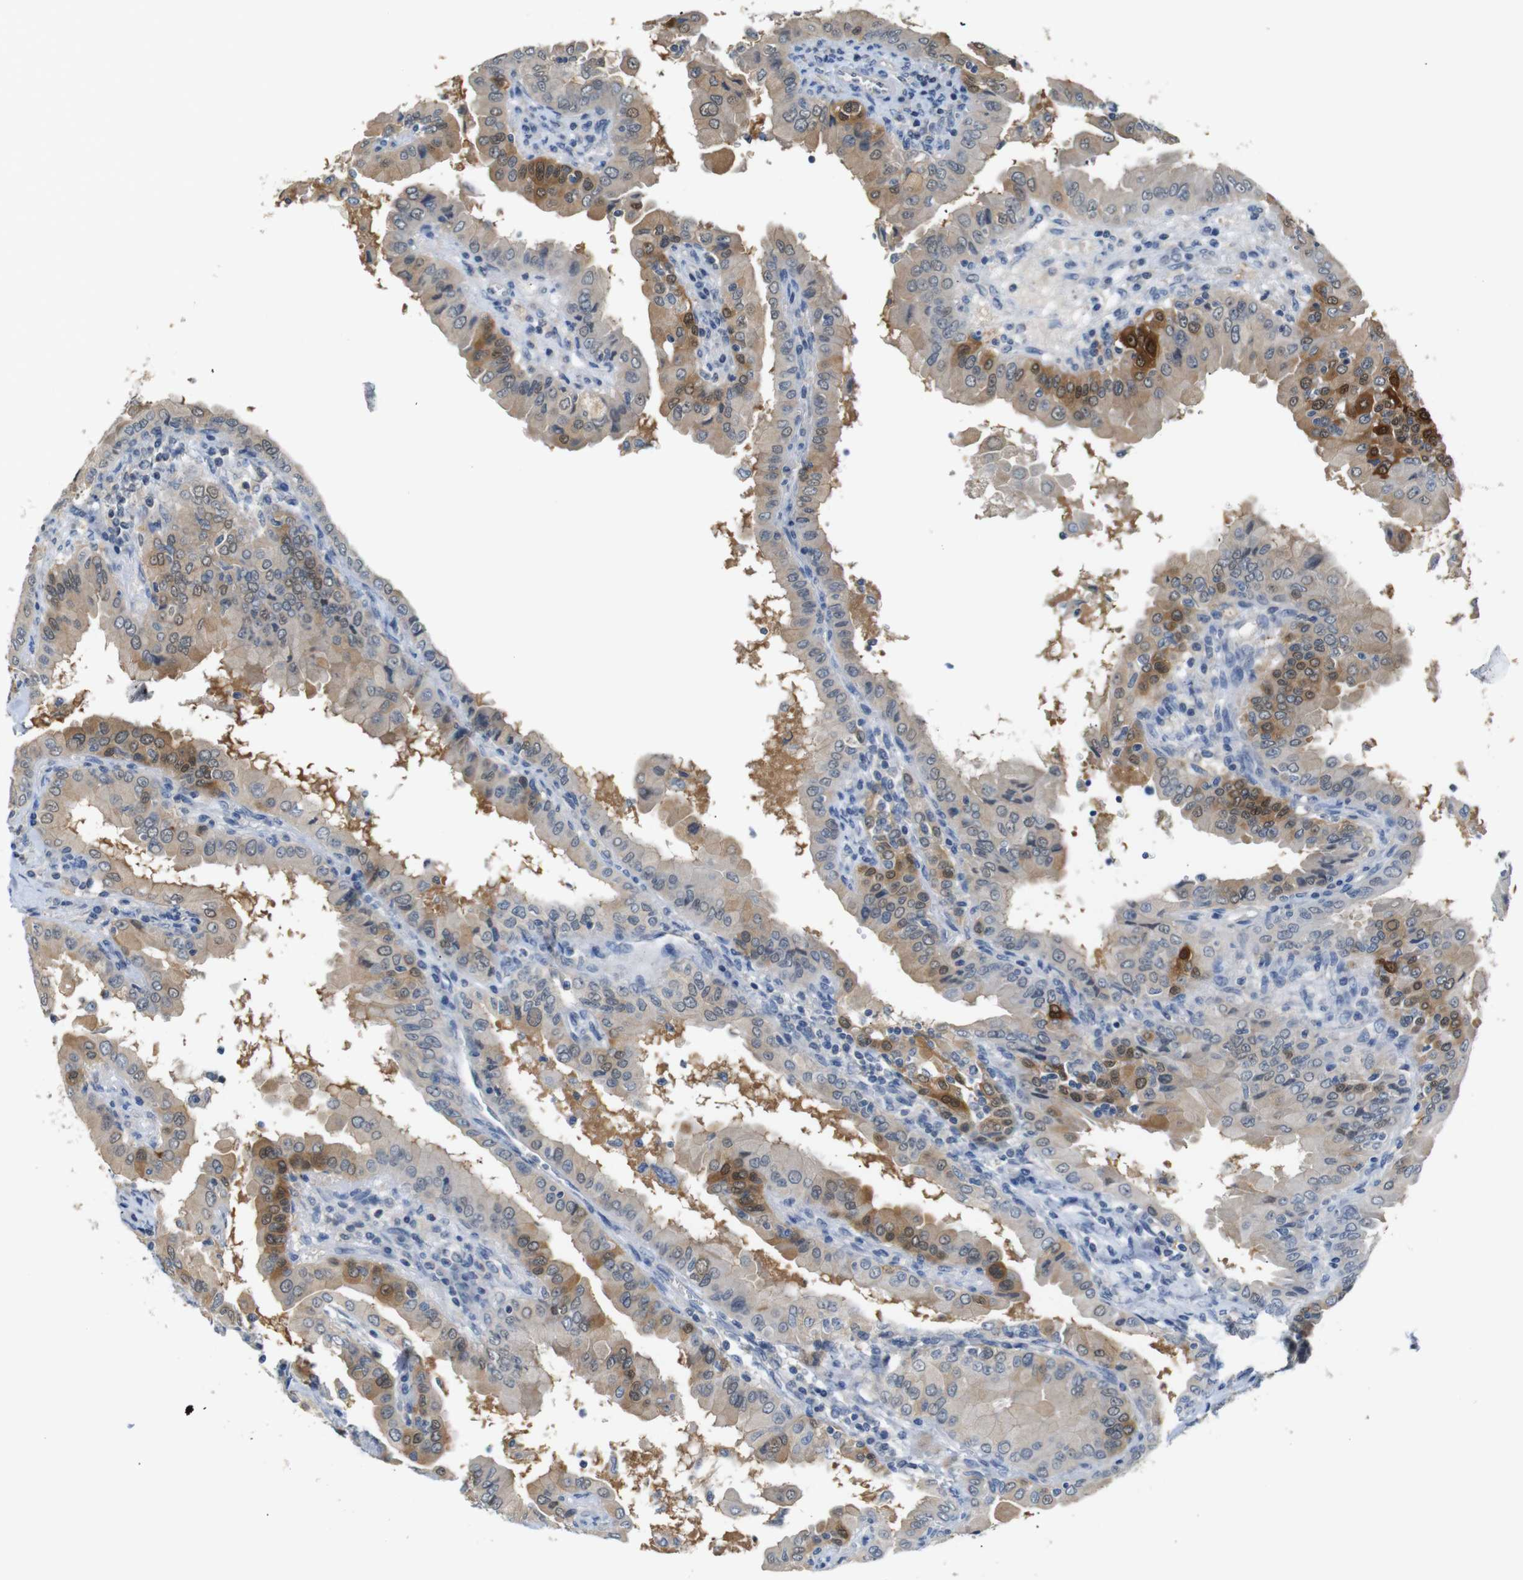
{"staining": {"intensity": "moderate", "quantity": "25%-75%", "location": "cytoplasmic/membranous,nuclear"}, "tissue": "thyroid cancer", "cell_type": "Tumor cells", "image_type": "cancer", "snomed": [{"axis": "morphology", "description": "Papillary adenocarcinoma, NOS"}, {"axis": "topography", "description": "Thyroid gland"}], "caption": "High-power microscopy captured an IHC image of thyroid cancer (papillary adenocarcinoma), revealing moderate cytoplasmic/membranous and nuclear staining in approximately 25%-75% of tumor cells. (Stains: DAB in brown, nuclei in blue, Microscopy: brightfield microscopy at high magnification).", "gene": "SFN", "patient": {"sex": "male", "age": 33}}